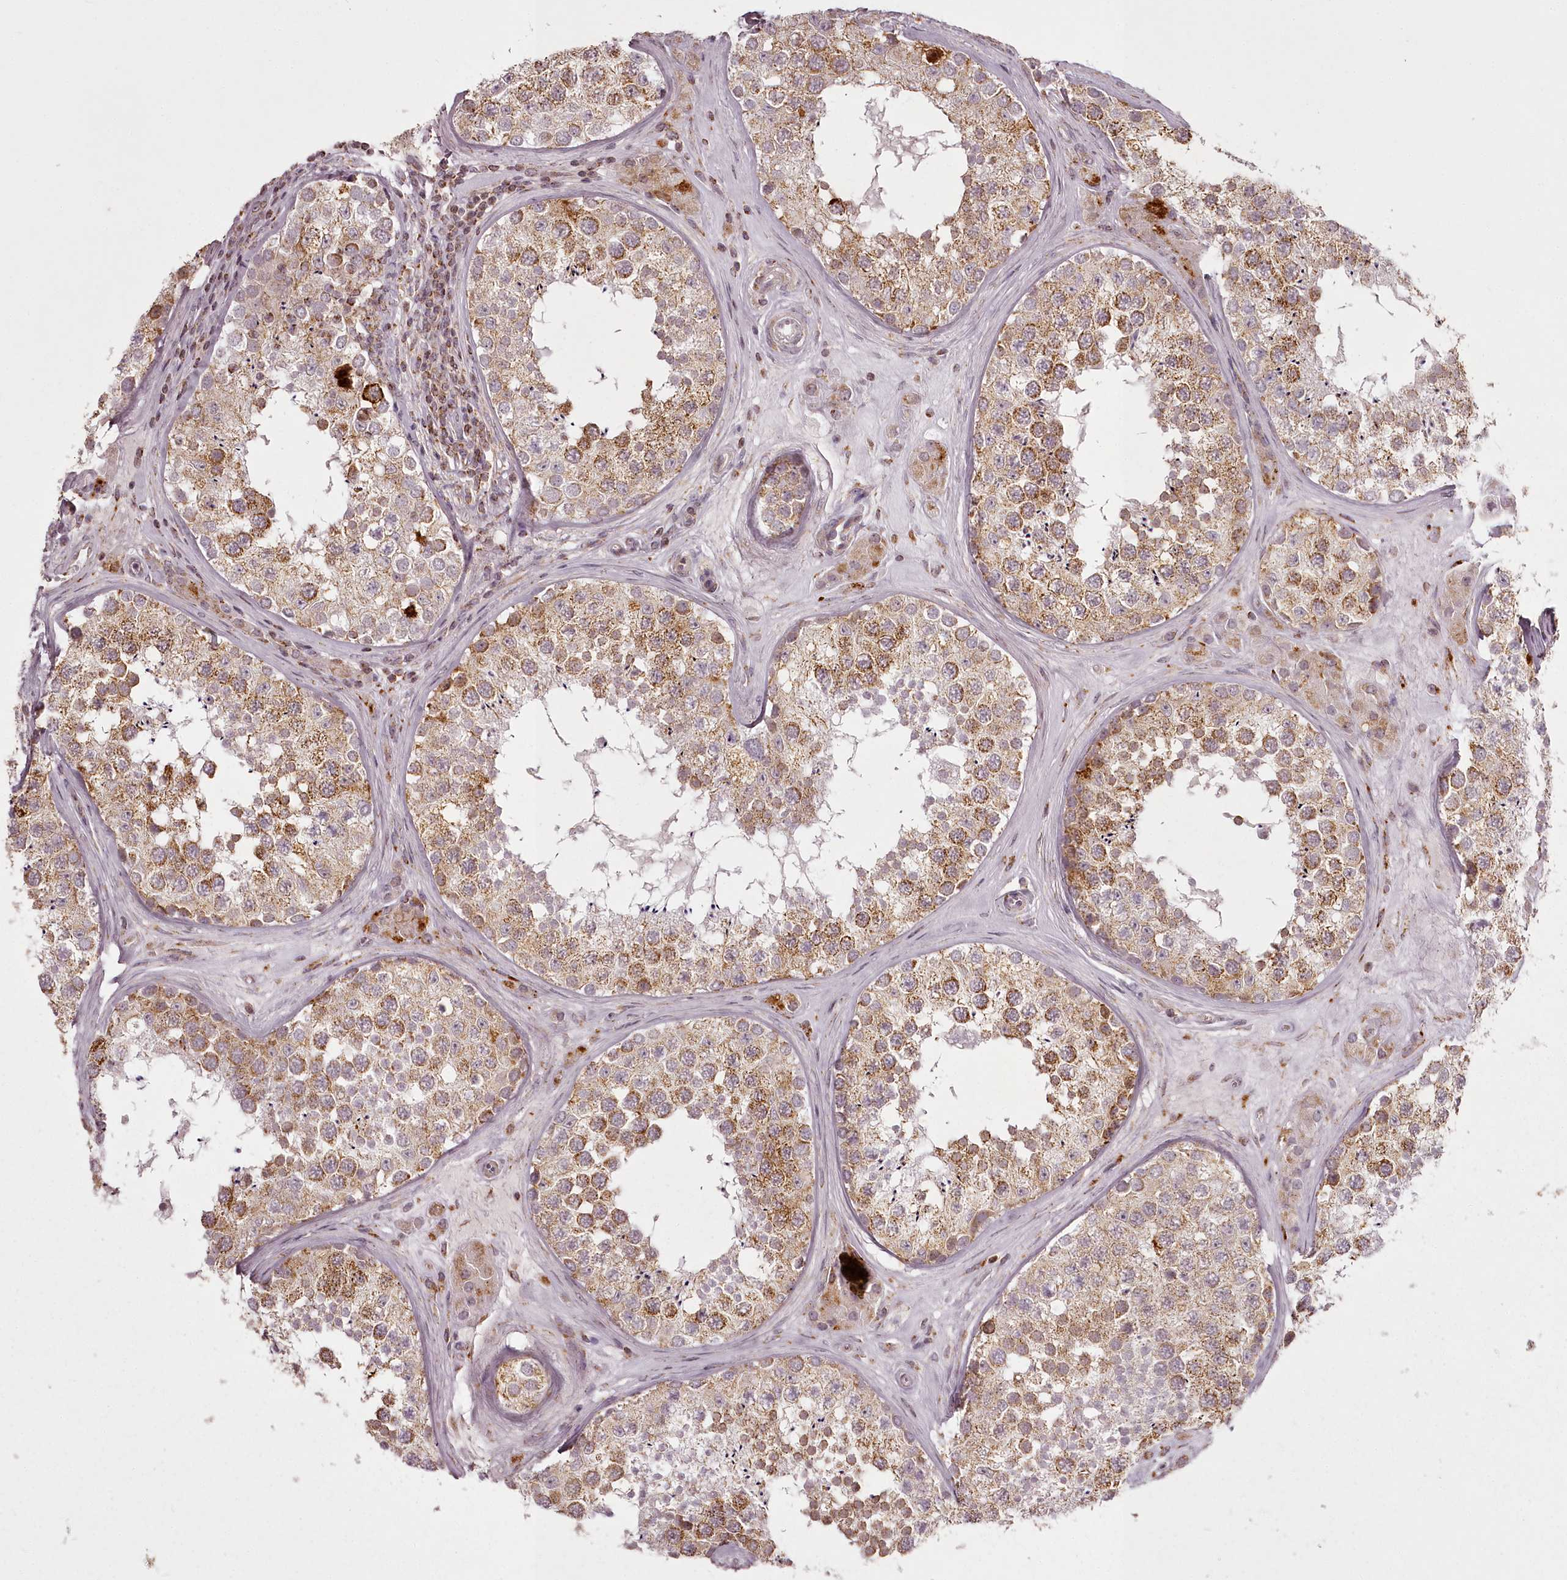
{"staining": {"intensity": "moderate", "quantity": ">75%", "location": "cytoplasmic/membranous"}, "tissue": "testis", "cell_type": "Cells in seminiferous ducts", "image_type": "normal", "snomed": [{"axis": "morphology", "description": "Normal tissue, NOS"}, {"axis": "topography", "description": "Testis"}], "caption": "Moderate cytoplasmic/membranous protein staining is appreciated in approximately >75% of cells in seminiferous ducts in testis.", "gene": "CHCHD2", "patient": {"sex": "male", "age": 46}}